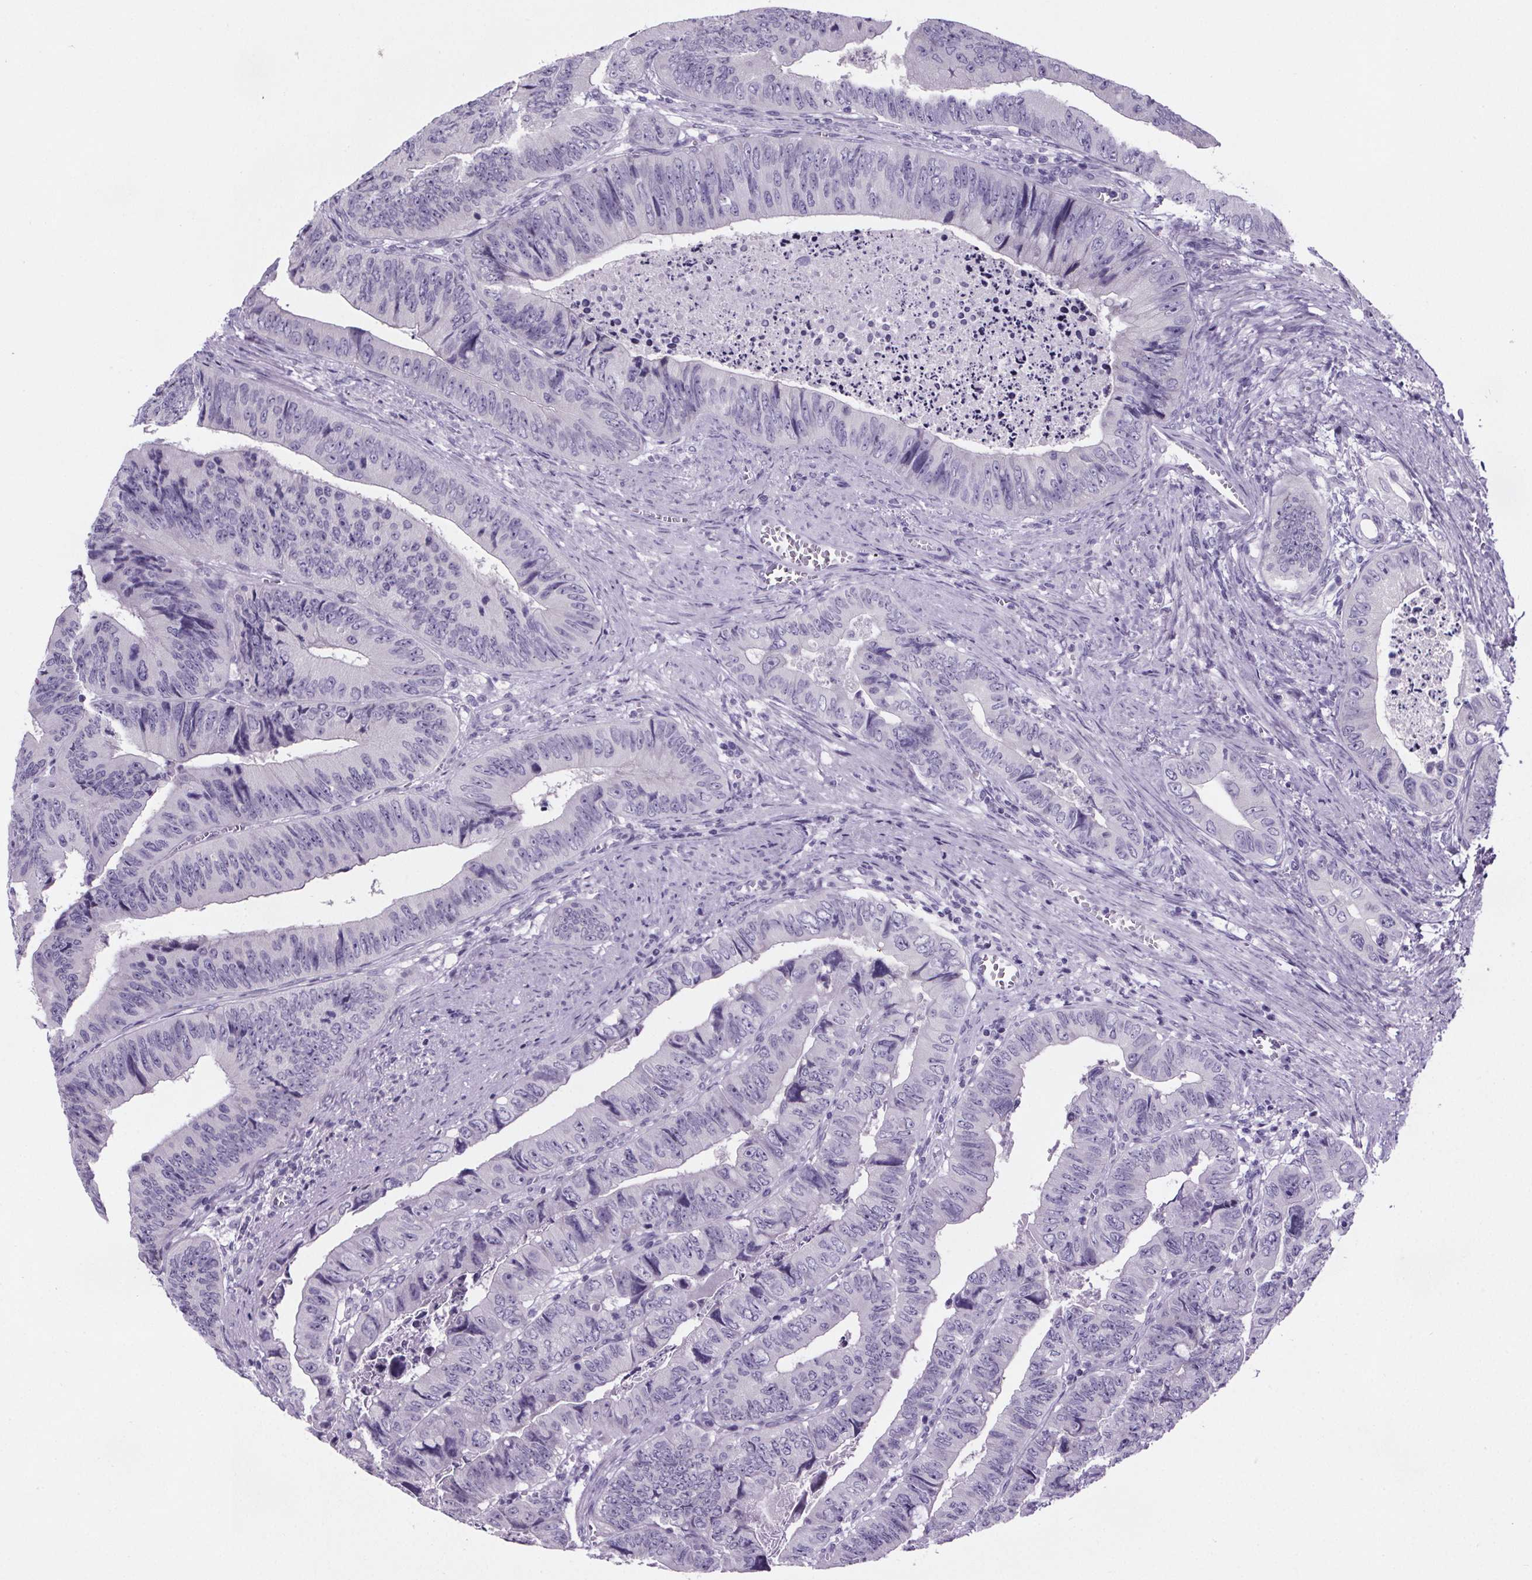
{"staining": {"intensity": "negative", "quantity": "none", "location": "none"}, "tissue": "colorectal cancer", "cell_type": "Tumor cells", "image_type": "cancer", "snomed": [{"axis": "morphology", "description": "Adenocarcinoma, NOS"}, {"axis": "topography", "description": "Colon"}], "caption": "Colorectal cancer stained for a protein using immunohistochemistry (IHC) displays no expression tumor cells.", "gene": "CUBN", "patient": {"sex": "female", "age": 84}}